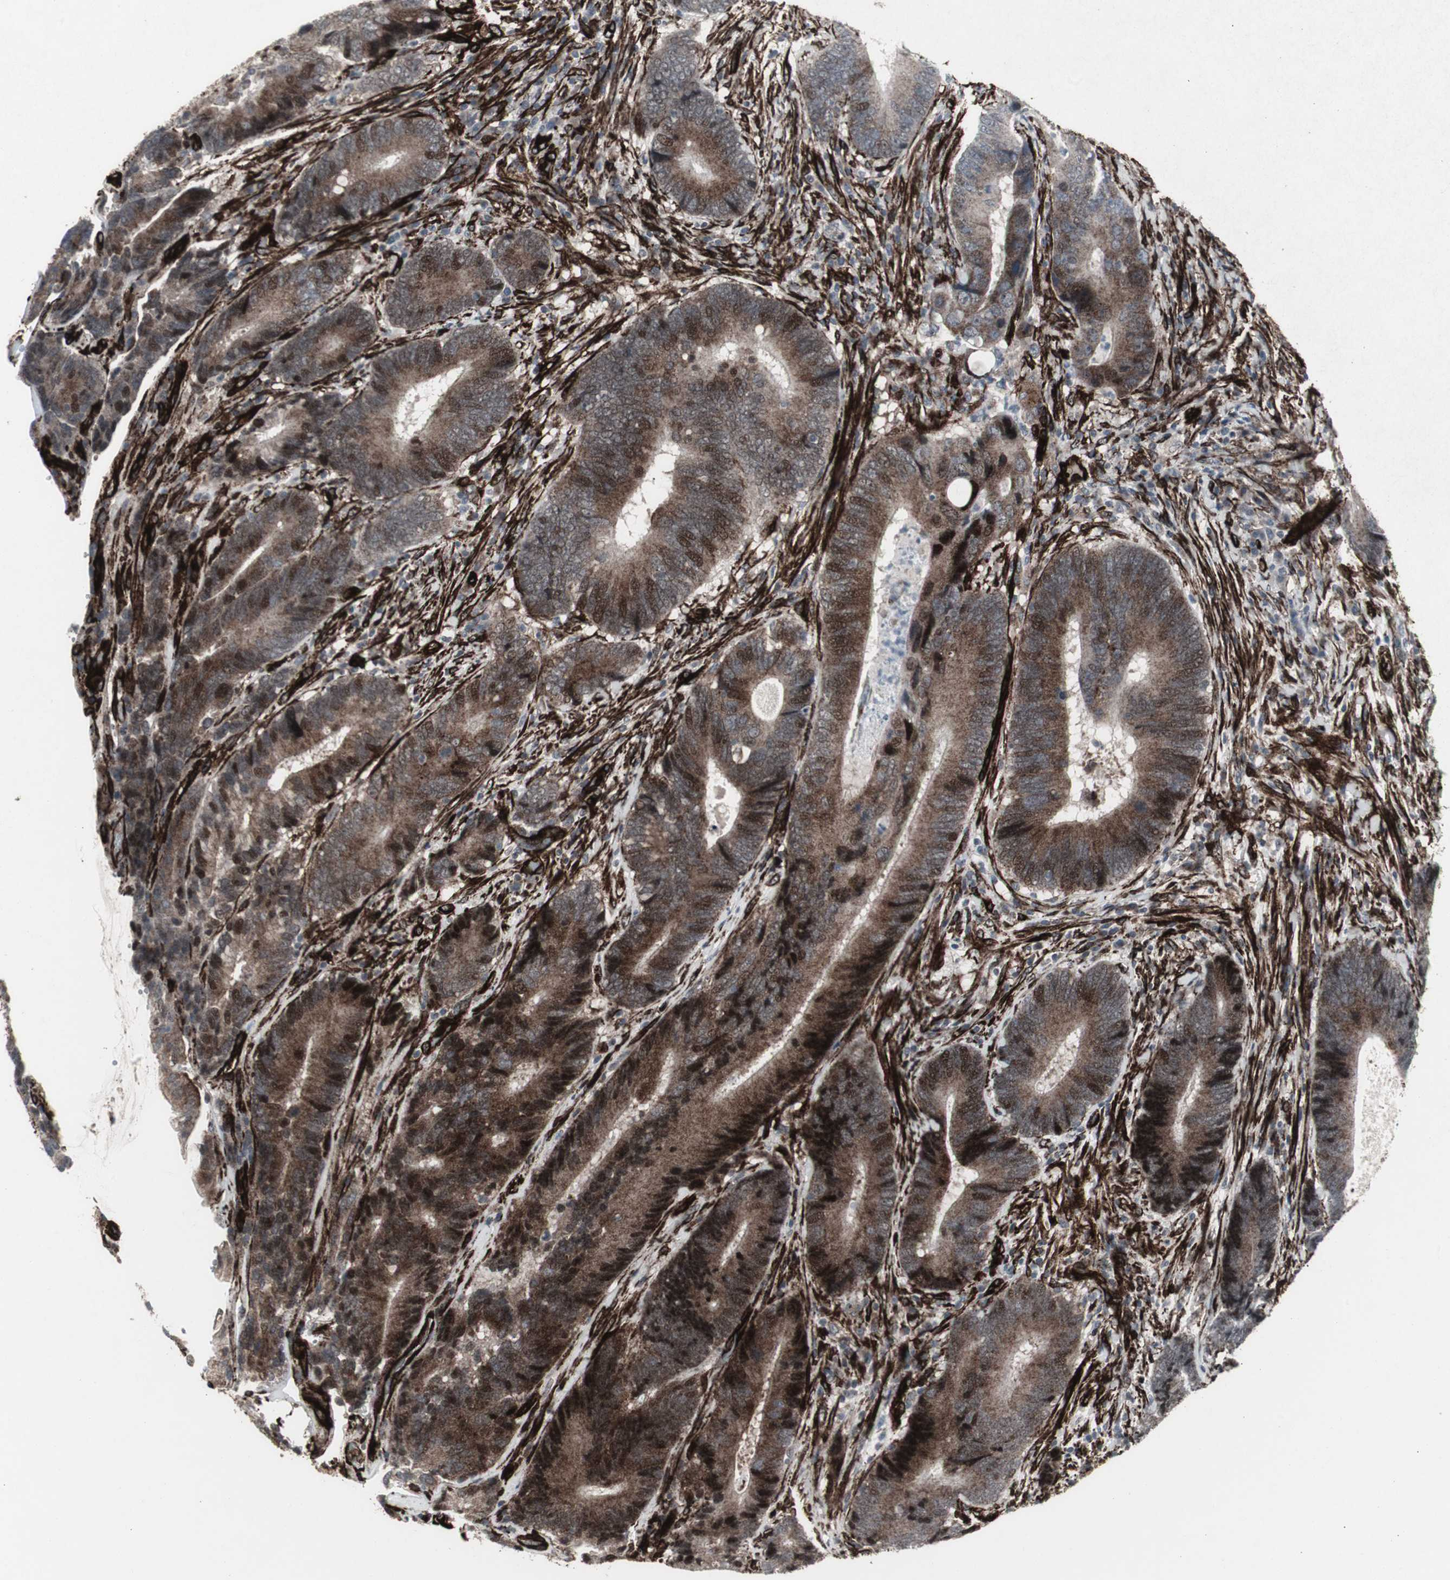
{"staining": {"intensity": "strong", "quantity": ">75%", "location": "cytoplasmic/membranous,nuclear"}, "tissue": "colorectal cancer", "cell_type": "Tumor cells", "image_type": "cancer", "snomed": [{"axis": "morphology", "description": "Adenocarcinoma, NOS"}, {"axis": "topography", "description": "Colon"}], "caption": "Tumor cells reveal high levels of strong cytoplasmic/membranous and nuclear positivity in about >75% of cells in human colorectal cancer.", "gene": "PDGFA", "patient": {"sex": "female", "age": 78}}